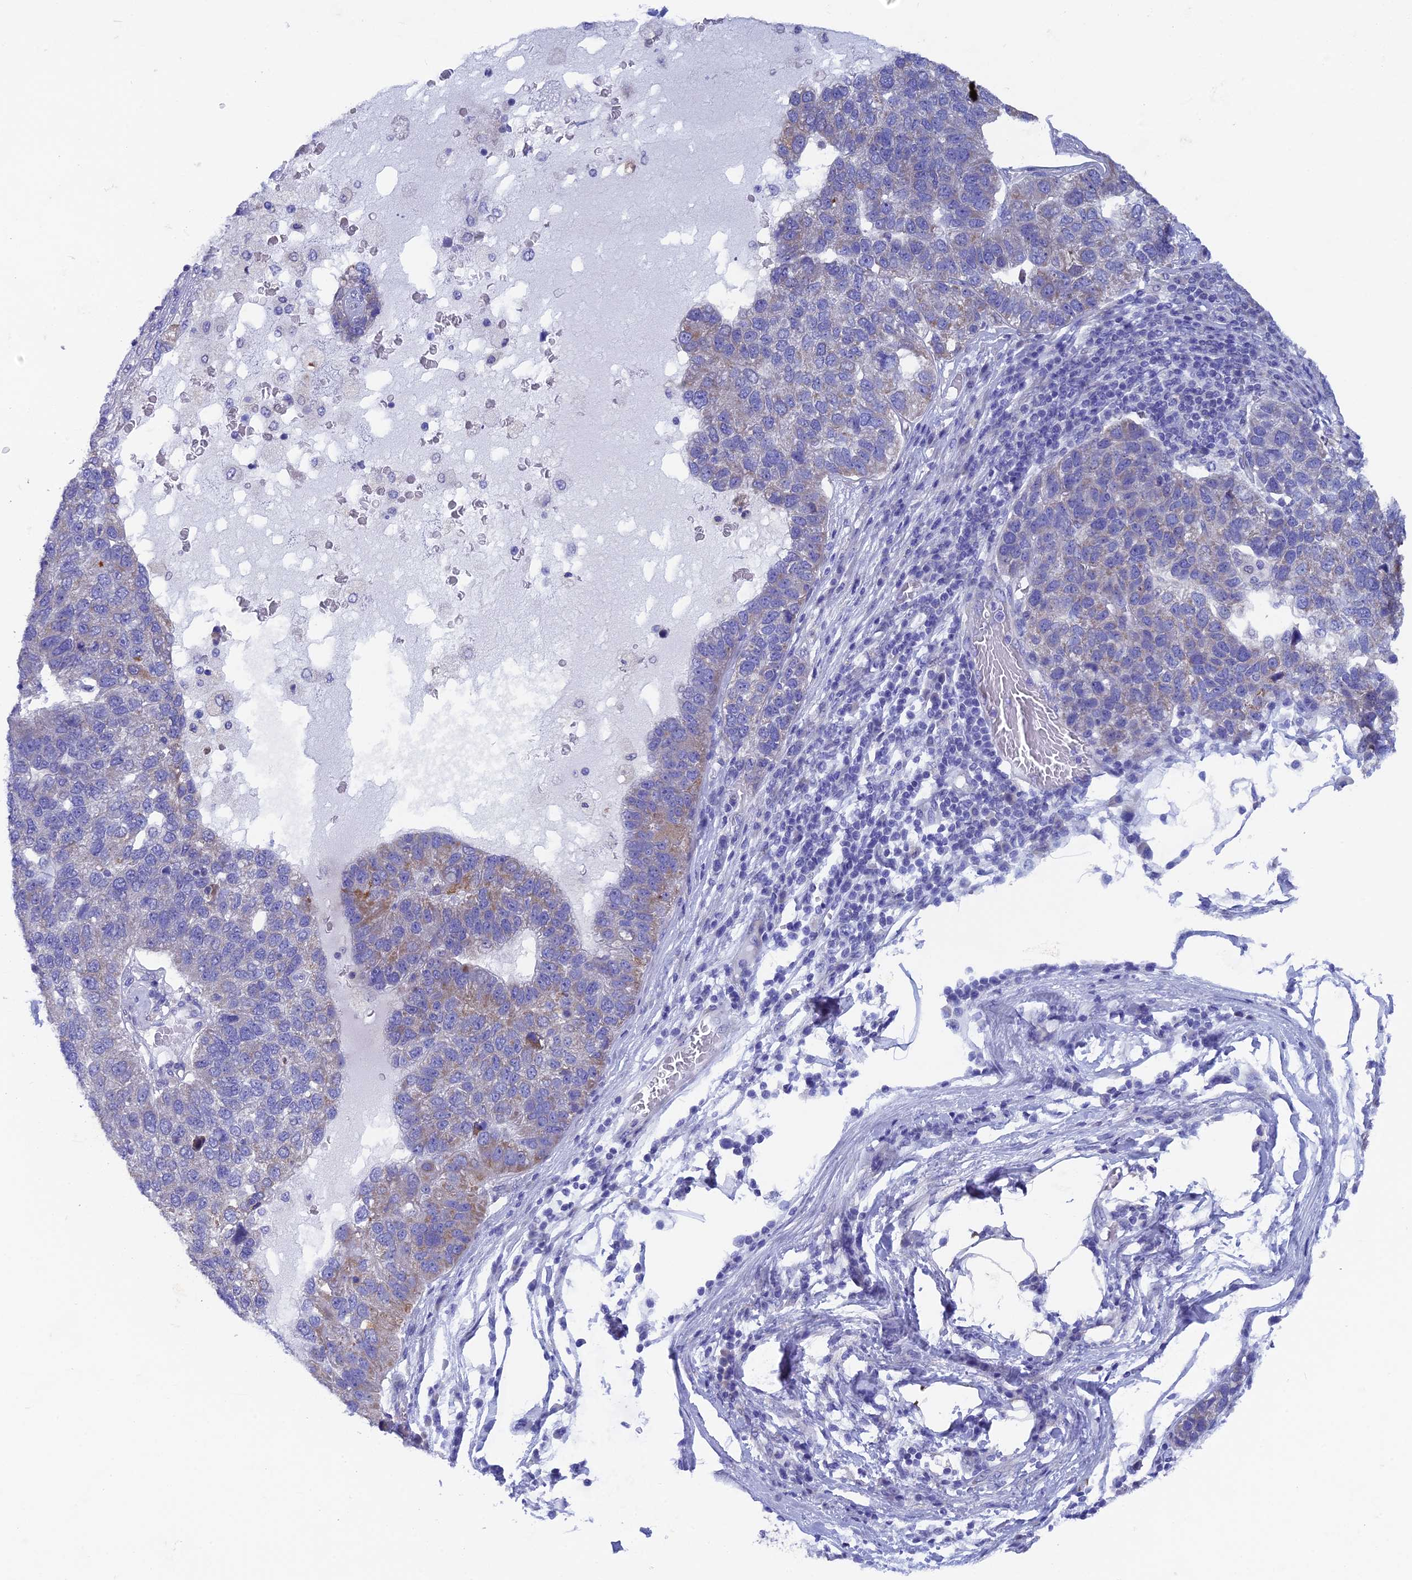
{"staining": {"intensity": "weak", "quantity": "<25%", "location": "cytoplasmic/membranous"}, "tissue": "pancreatic cancer", "cell_type": "Tumor cells", "image_type": "cancer", "snomed": [{"axis": "morphology", "description": "Adenocarcinoma, NOS"}, {"axis": "topography", "description": "Pancreas"}], "caption": "Immunohistochemistry of human pancreatic cancer (adenocarcinoma) reveals no staining in tumor cells.", "gene": "AK4", "patient": {"sex": "female", "age": 61}}